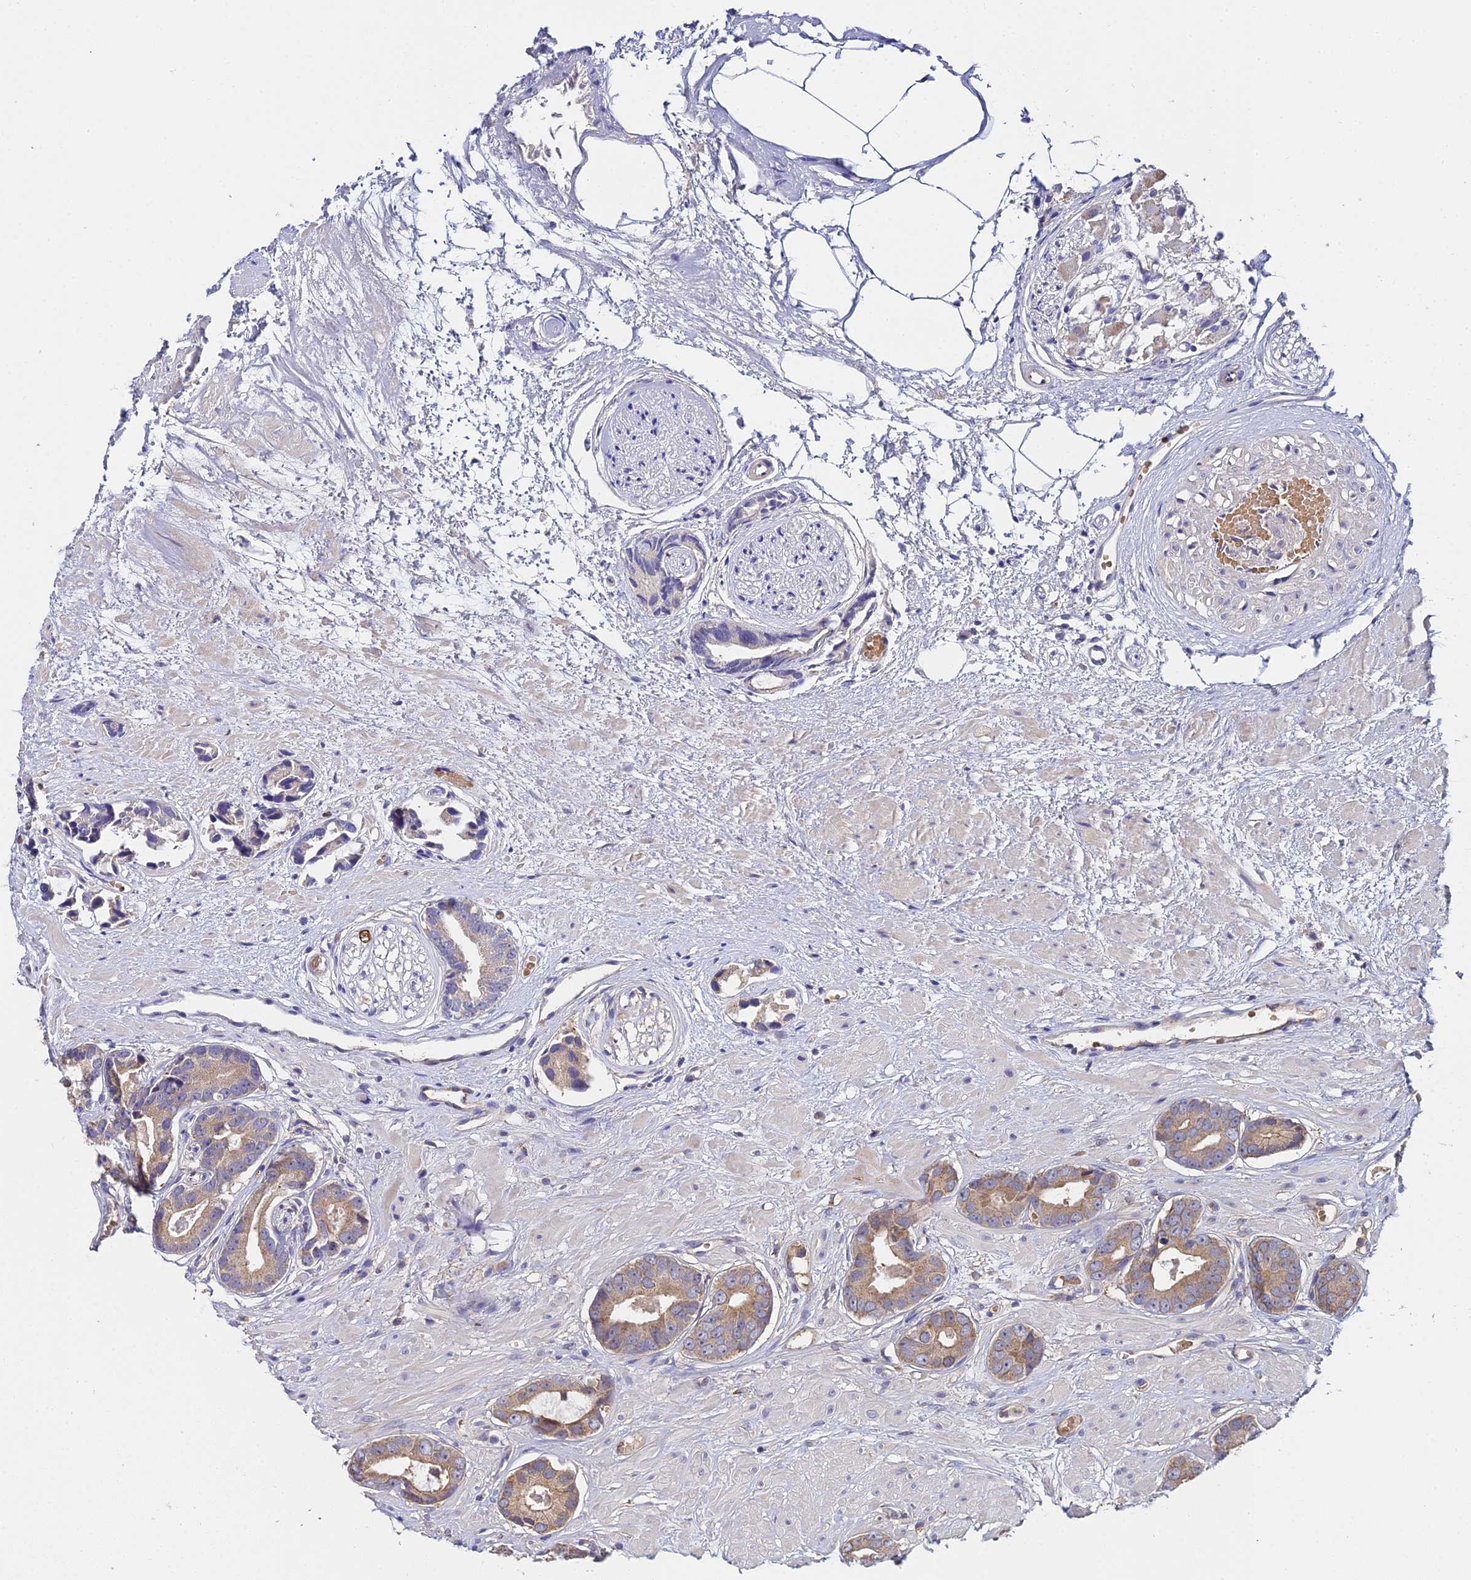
{"staining": {"intensity": "moderate", "quantity": ">75%", "location": "cytoplasmic/membranous"}, "tissue": "prostate cancer", "cell_type": "Tumor cells", "image_type": "cancer", "snomed": [{"axis": "morphology", "description": "Adenocarcinoma, Low grade"}, {"axis": "topography", "description": "Prostate"}], "caption": "An image showing moderate cytoplasmic/membranous positivity in approximately >75% of tumor cells in prostate cancer, as visualized by brown immunohistochemical staining.", "gene": "ZBED8", "patient": {"sex": "male", "age": 64}}